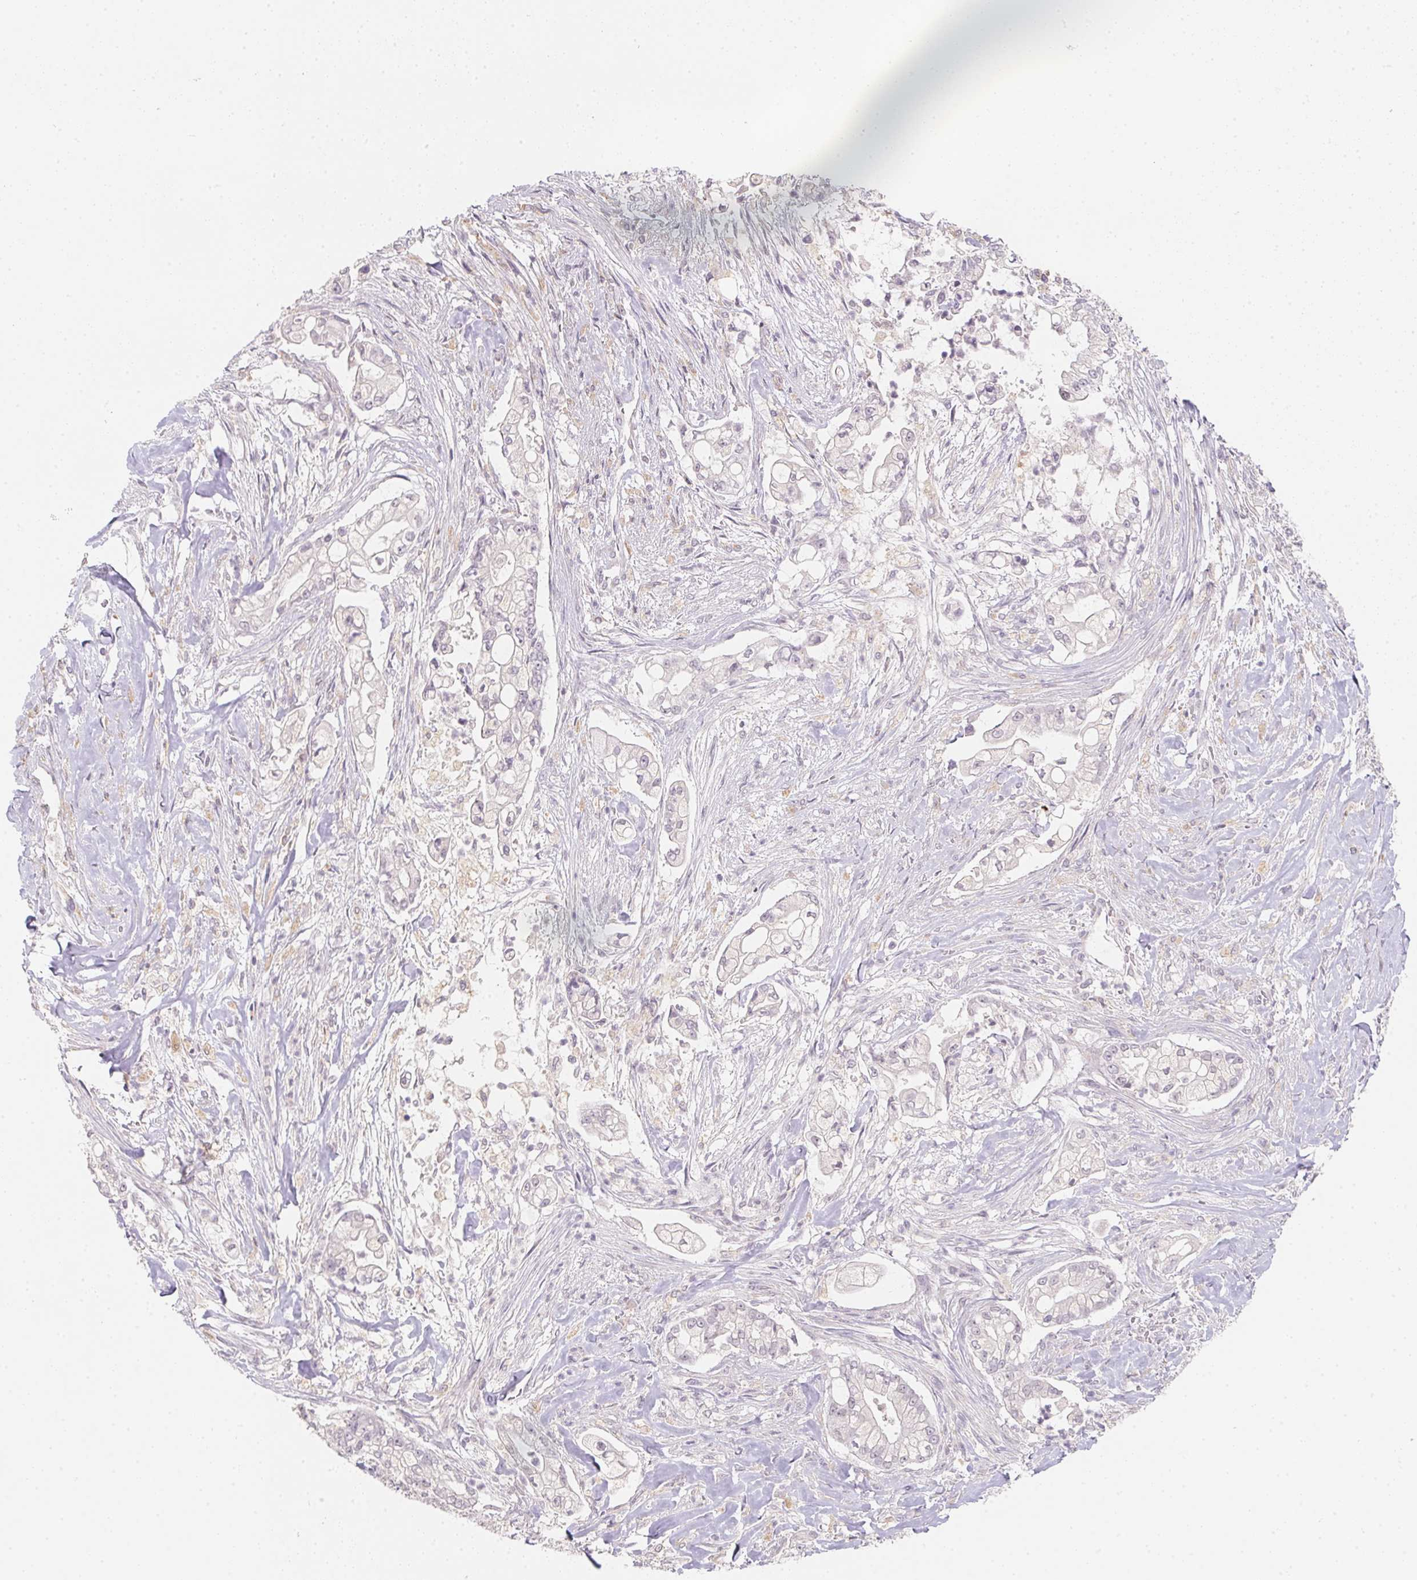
{"staining": {"intensity": "negative", "quantity": "none", "location": "none"}, "tissue": "pancreatic cancer", "cell_type": "Tumor cells", "image_type": "cancer", "snomed": [{"axis": "morphology", "description": "Adenocarcinoma, NOS"}, {"axis": "topography", "description": "Pancreas"}], "caption": "DAB (3,3'-diaminobenzidine) immunohistochemical staining of human pancreatic cancer (adenocarcinoma) exhibits no significant staining in tumor cells.", "gene": "SLC6A18", "patient": {"sex": "female", "age": 69}}